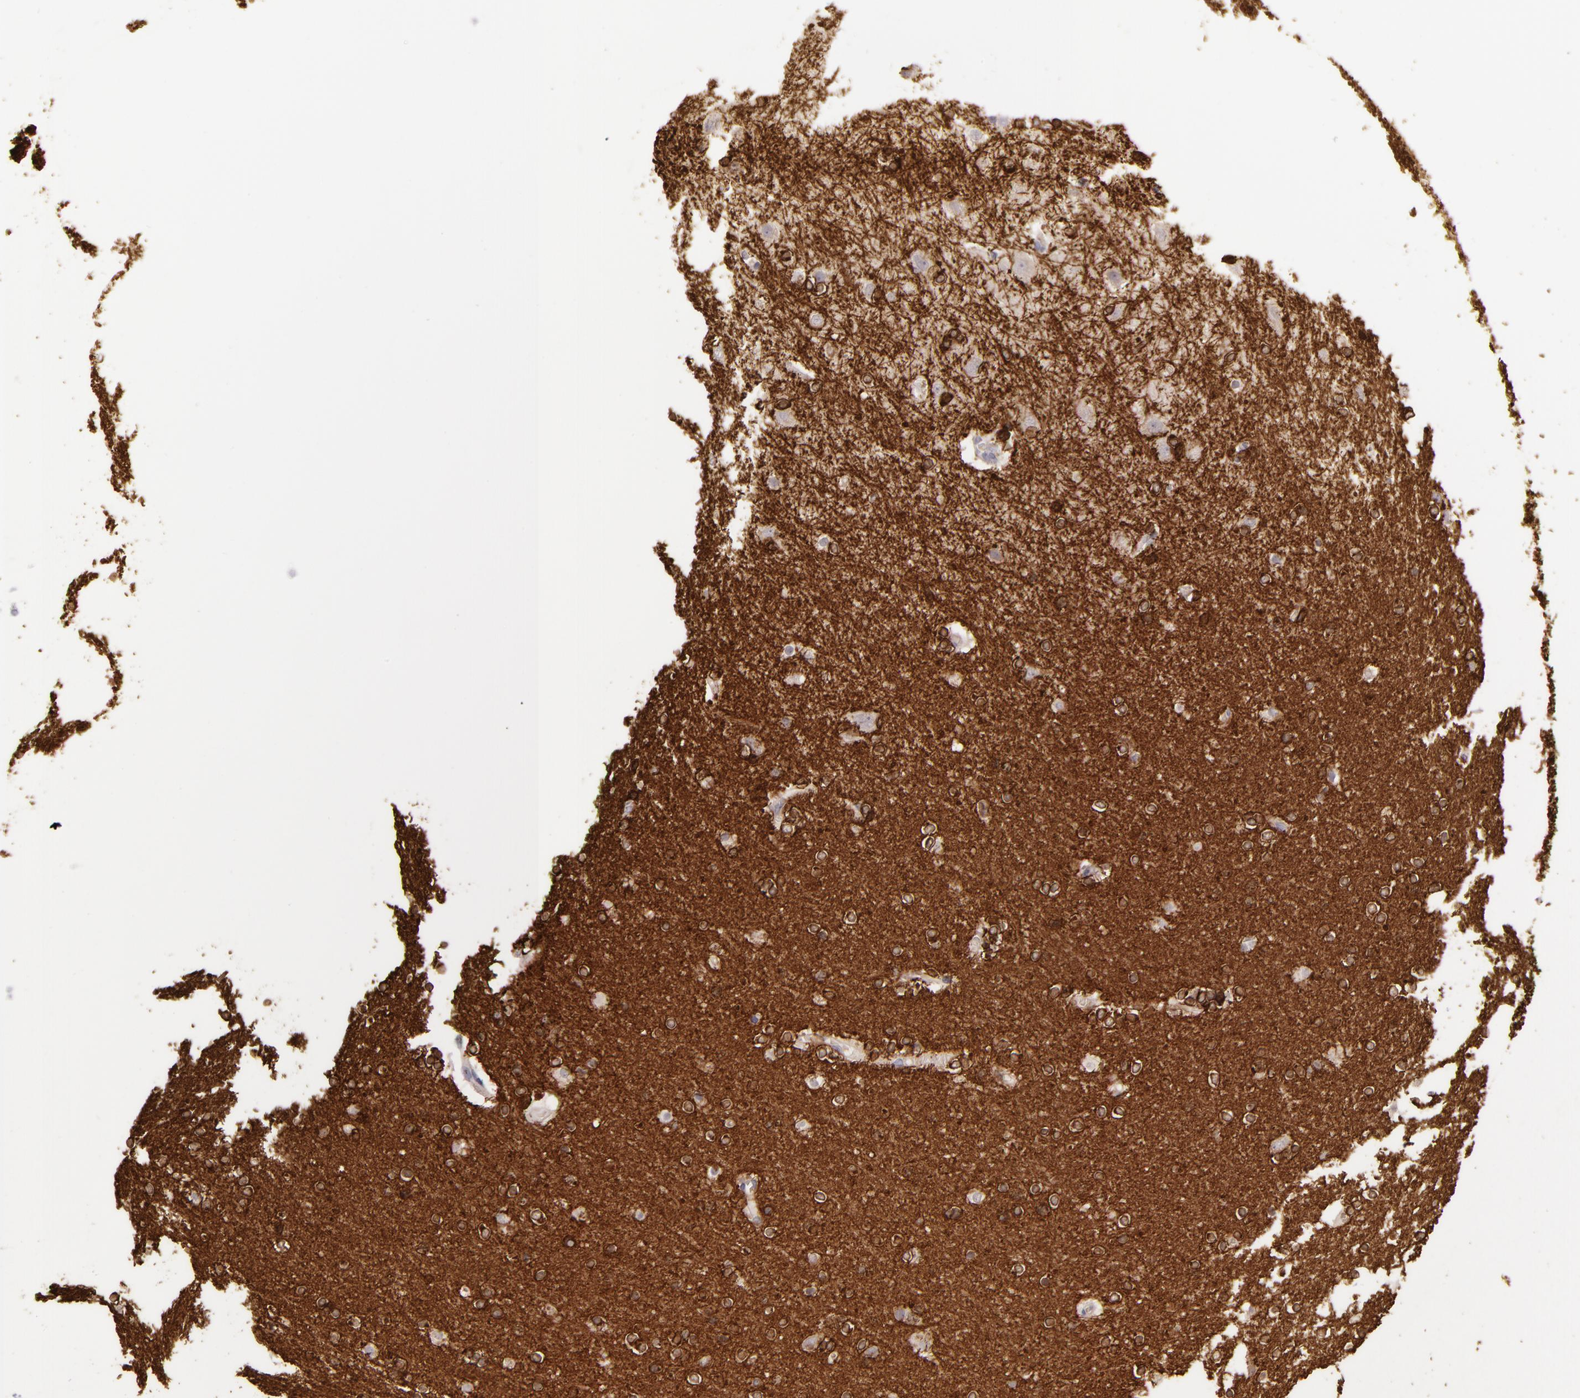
{"staining": {"intensity": "negative", "quantity": "none", "location": "none"}, "tissue": "cerebral cortex", "cell_type": "Endothelial cells", "image_type": "normal", "snomed": [{"axis": "morphology", "description": "Normal tissue, NOS"}, {"axis": "topography", "description": "Cerebral cortex"}], "caption": "Endothelial cells are negative for protein expression in normal human cerebral cortex. (Stains: DAB (3,3'-diaminobenzidine) immunohistochemistry (IHC) with hematoxylin counter stain, Microscopy: brightfield microscopy at high magnification).", "gene": "ZC3H7B", "patient": {"sex": "female", "age": 54}}